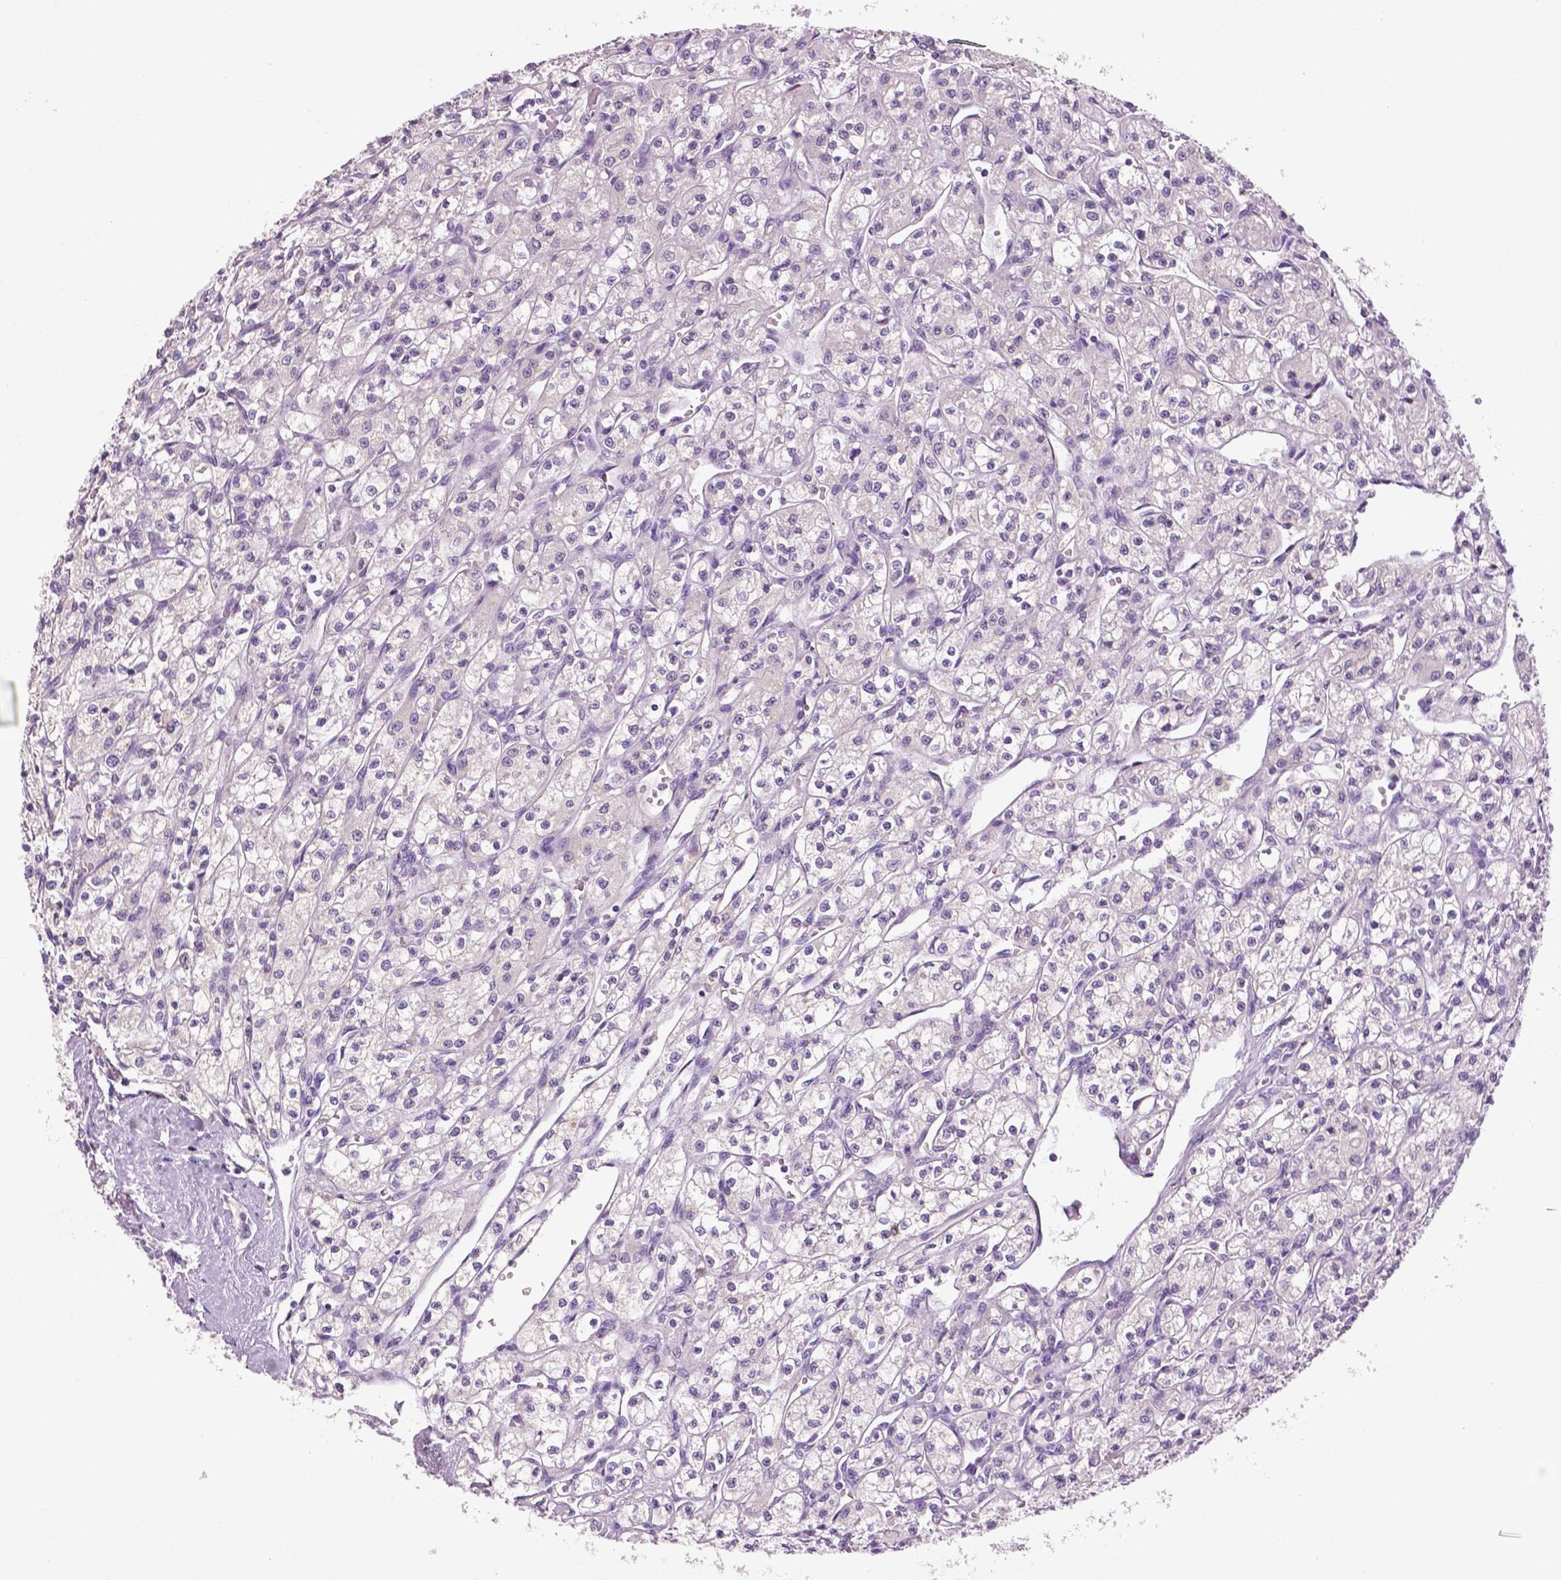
{"staining": {"intensity": "negative", "quantity": "none", "location": "none"}, "tissue": "renal cancer", "cell_type": "Tumor cells", "image_type": "cancer", "snomed": [{"axis": "morphology", "description": "Adenocarcinoma, NOS"}, {"axis": "topography", "description": "Kidney"}], "caption": "Protein analysis of renal adenocarcinoma displays no significant expression in tumor cells.", "gene": "DNAH12", "patient": {"sex": "female", "age": 70}}